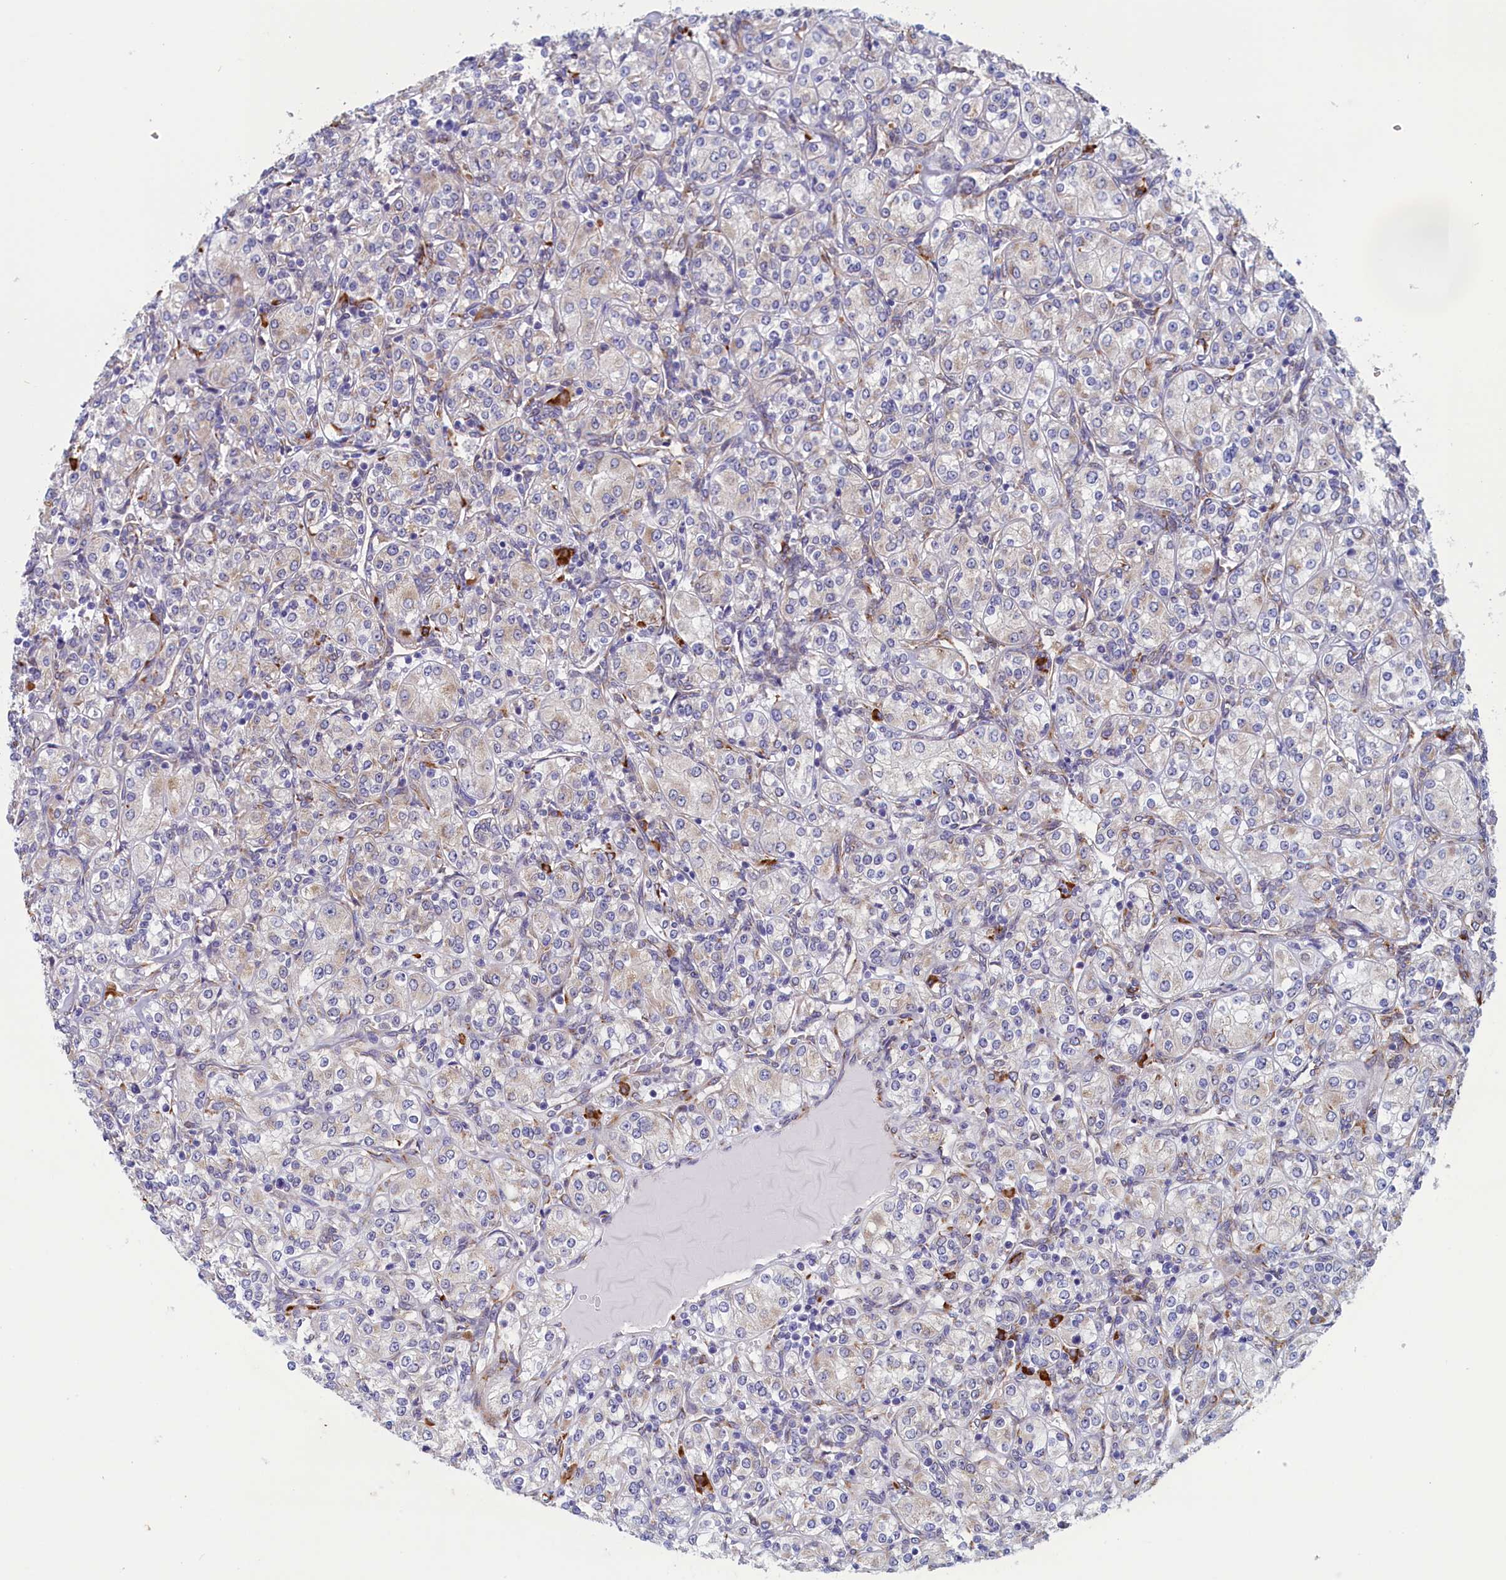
{"staining": {"intensity": "weak", "quantity": "<25%", "location": "cytoplasmic/membranous"}, "tissue": "renal cancer", "cell_type": "Tumor cells", "image_type": "cancer", "snomed": [{"axis": "morphology", "description": "Adenocarcinoma, NOS"}, {"axis": "topography", "description": "Kidney"}], "caption": "Immunohistochemistry histopathology image of neoplastic tissue: human renal cancer (adenocarcinoma) stained with DAB demonstrates no significant protein positivity in tumor cells.", "gene": "CCDC68", "patient": {"sex": "male", "age": 77}}